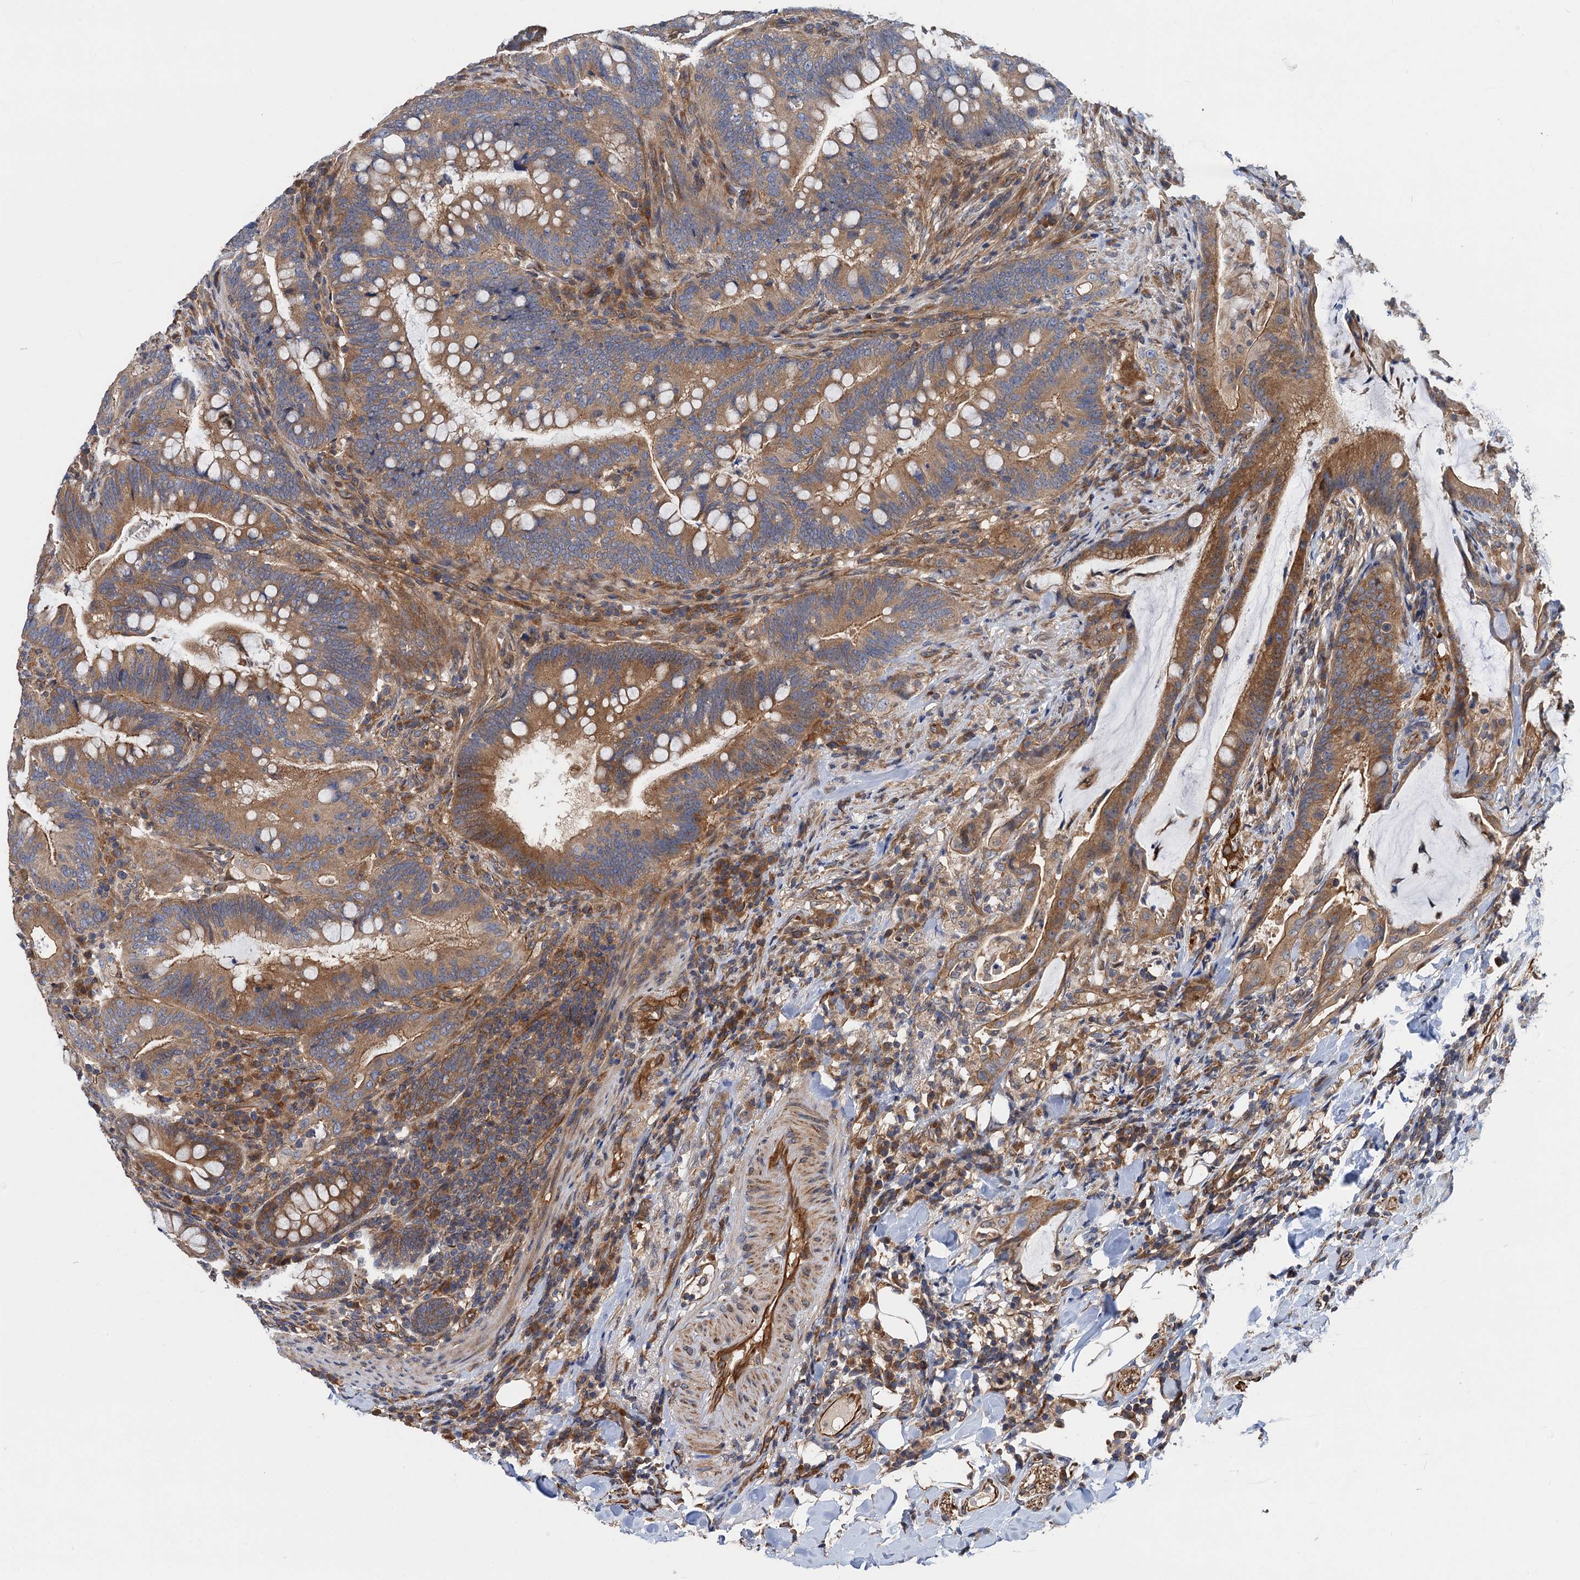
{"staining": {"intensity": "moderate", "quantity": ">75%", "location": "cytoplasmic/membranous"}, "tissue": "colorectal cancer", "cell_type": "Tumor cells", "image_type": "cancer", "snomed": [{"axis": "morphology", "description": "Adenocarcinoma, NOS"}, {"axis": "topography", "description": "Colon"}], "caption": "Immunohistochemical staining of human colorectal cancer demonstrates moderate cytoplasmic/membranous protein positivity in about >75% of tumor cells.", "gene": "PJA2", "patient": {"sex": "female", "age": 66}}